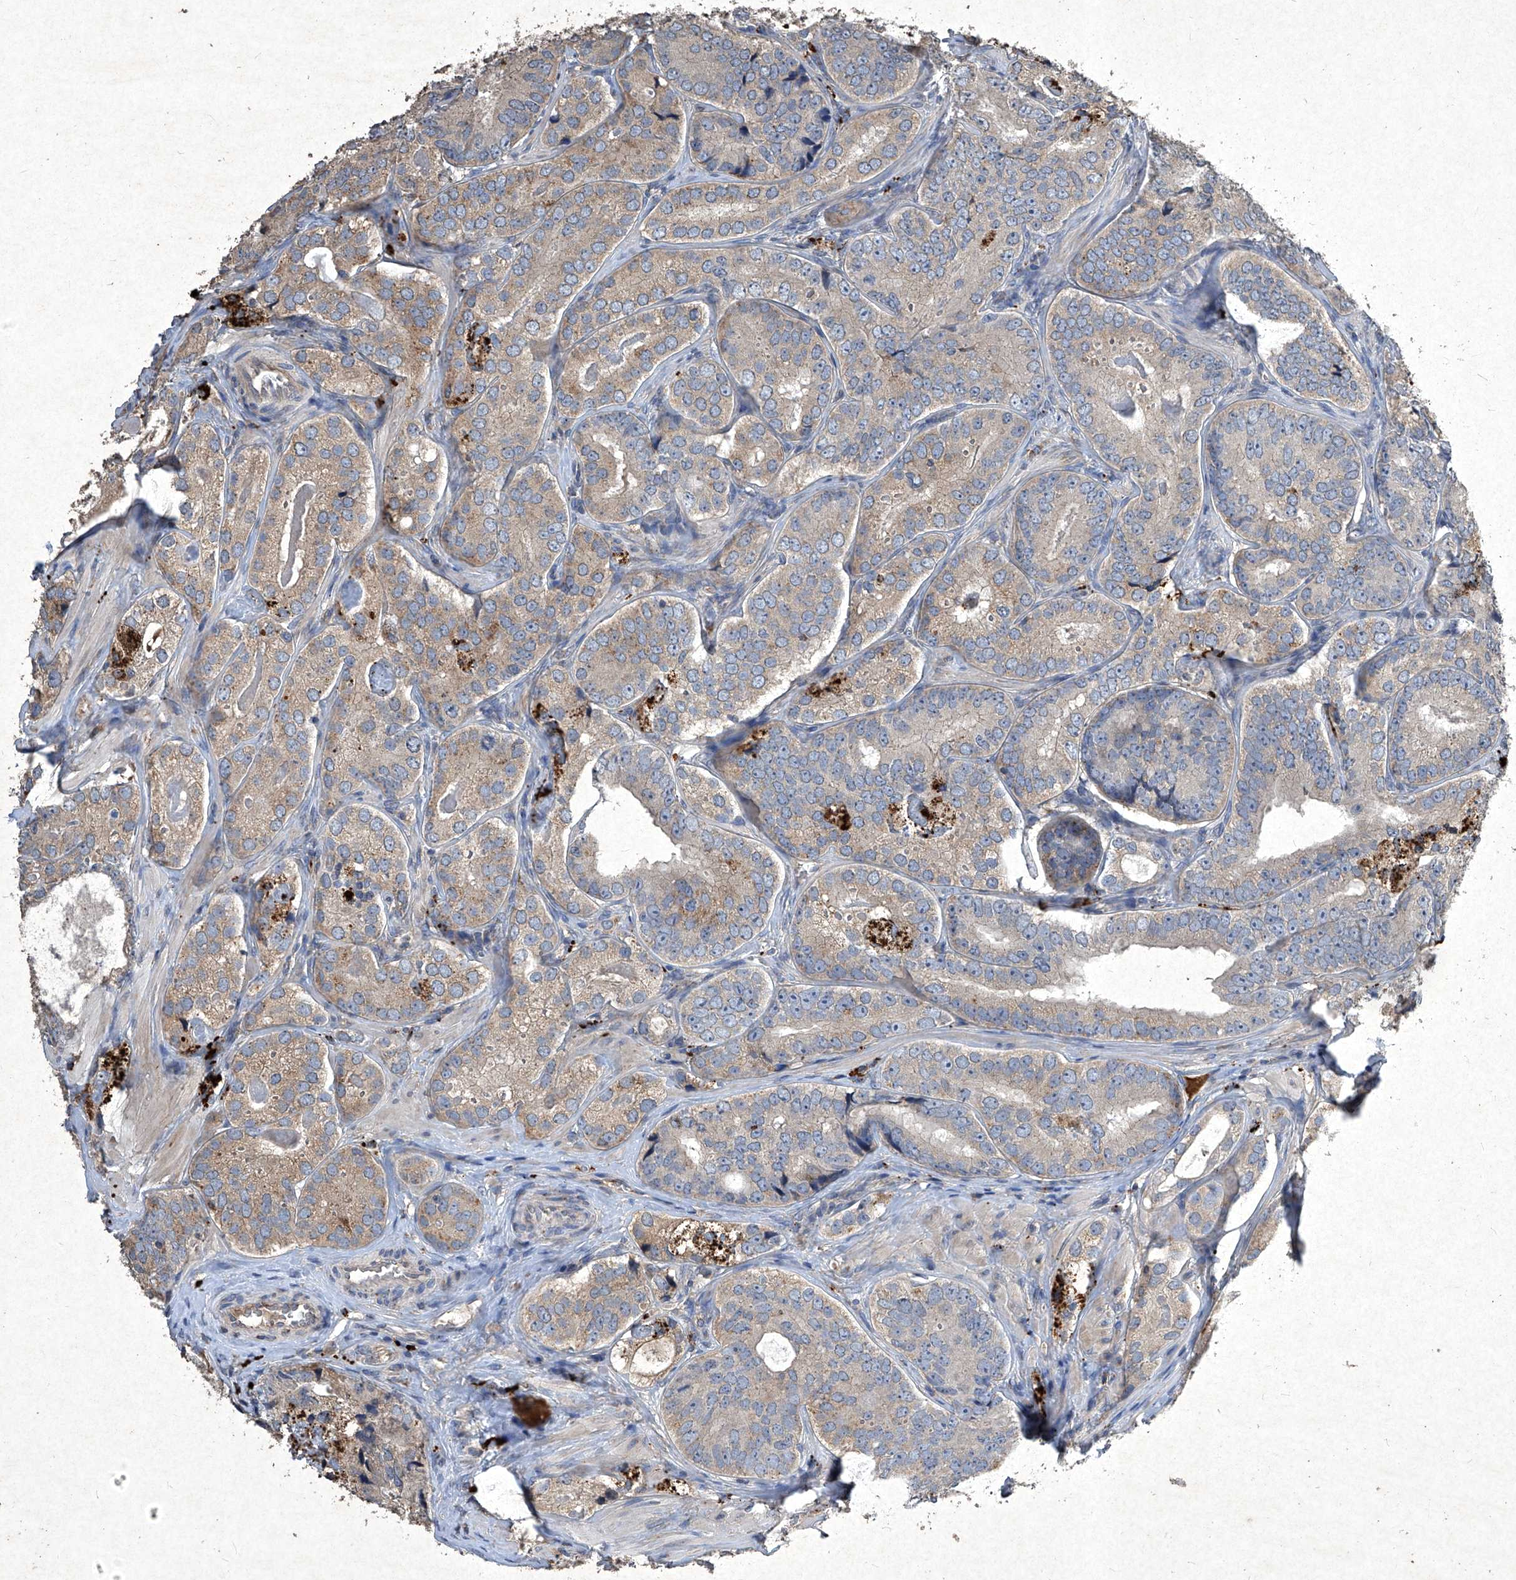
{"staining": {"intensity": "moderate", "quantity": ">75%", "location": "cytoplasmic/membranous"}, "tissue": "prostate cancer", "cell_type": "Tumor cells", "image_type": "cancer", "snomed": [{"axis": "morphology", "description": "Adenocarcinoma, High grade"}, {"axis": "topography", "description": "Prostate"}], "caption": "A medium amount of moderate cytoplasmic/membranous staining is present in approximately >75% of tumor cells in prostate adenocarcinoma (high-grade) tissue. The protein is shown in brown color, while the nuclei are stained blue.", "gene": "MED16", "patient": {"sex": "male", "age": 56}}